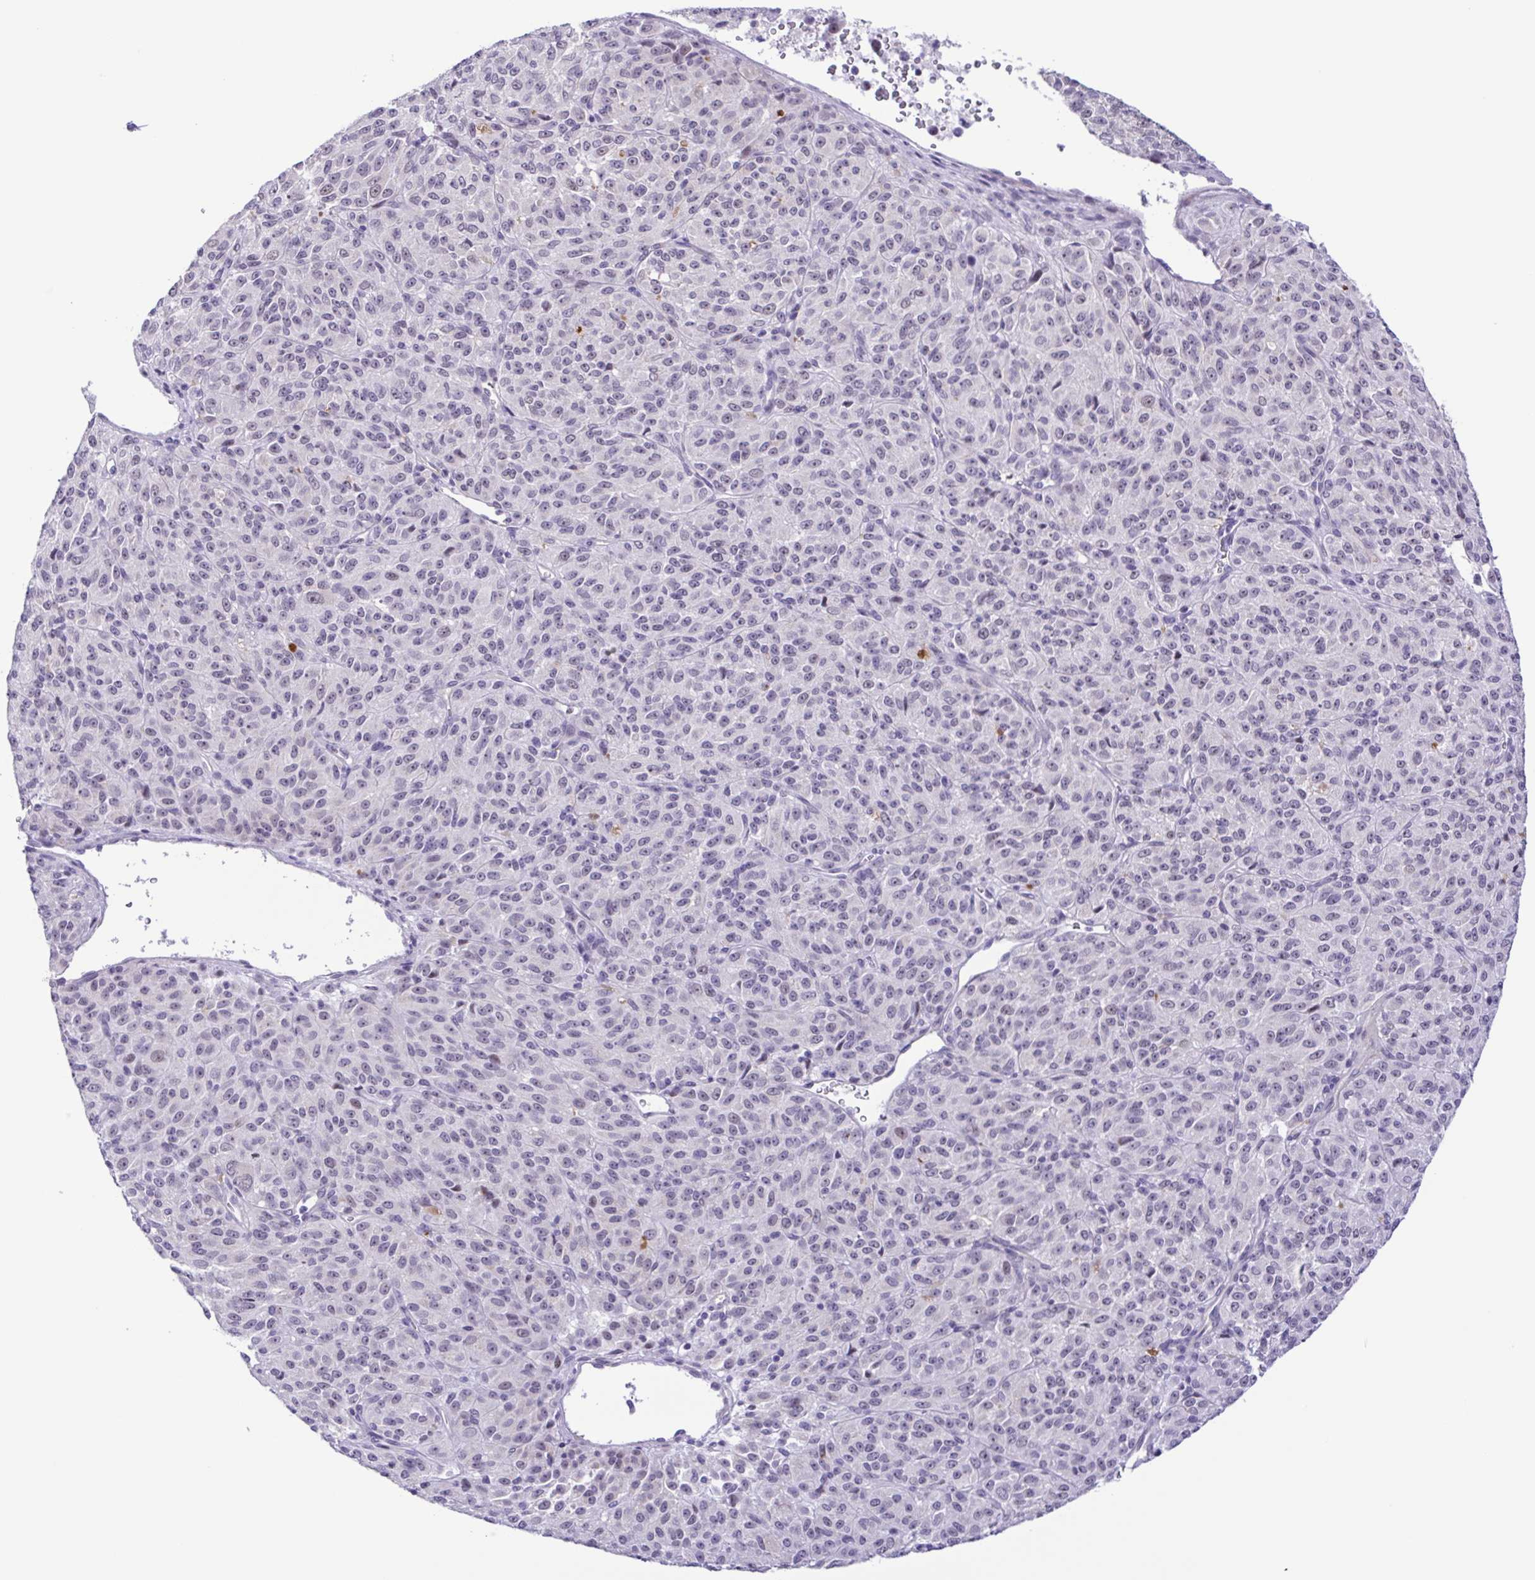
{"staining": {"intensity": "negative", "quantity": "none", "location": "none"}, "tissue": "melanoma", "cell_type": "Tumor cells", "image_type": "cancer", "snomed": [{"axis": "morphology", "description": "Malignant melanoma, Metastatic site"}, {"axis": "topography", "description": "Brain"}], "caption": "Immunohistochemistry image of neoplastic tissue: malignant melanoma (metastatic site) stained with DAB demonstrates no significant protein positivity in tumor cells.", "gene": "DCLK2", "patient": {"sex": "female", "age": 56}}